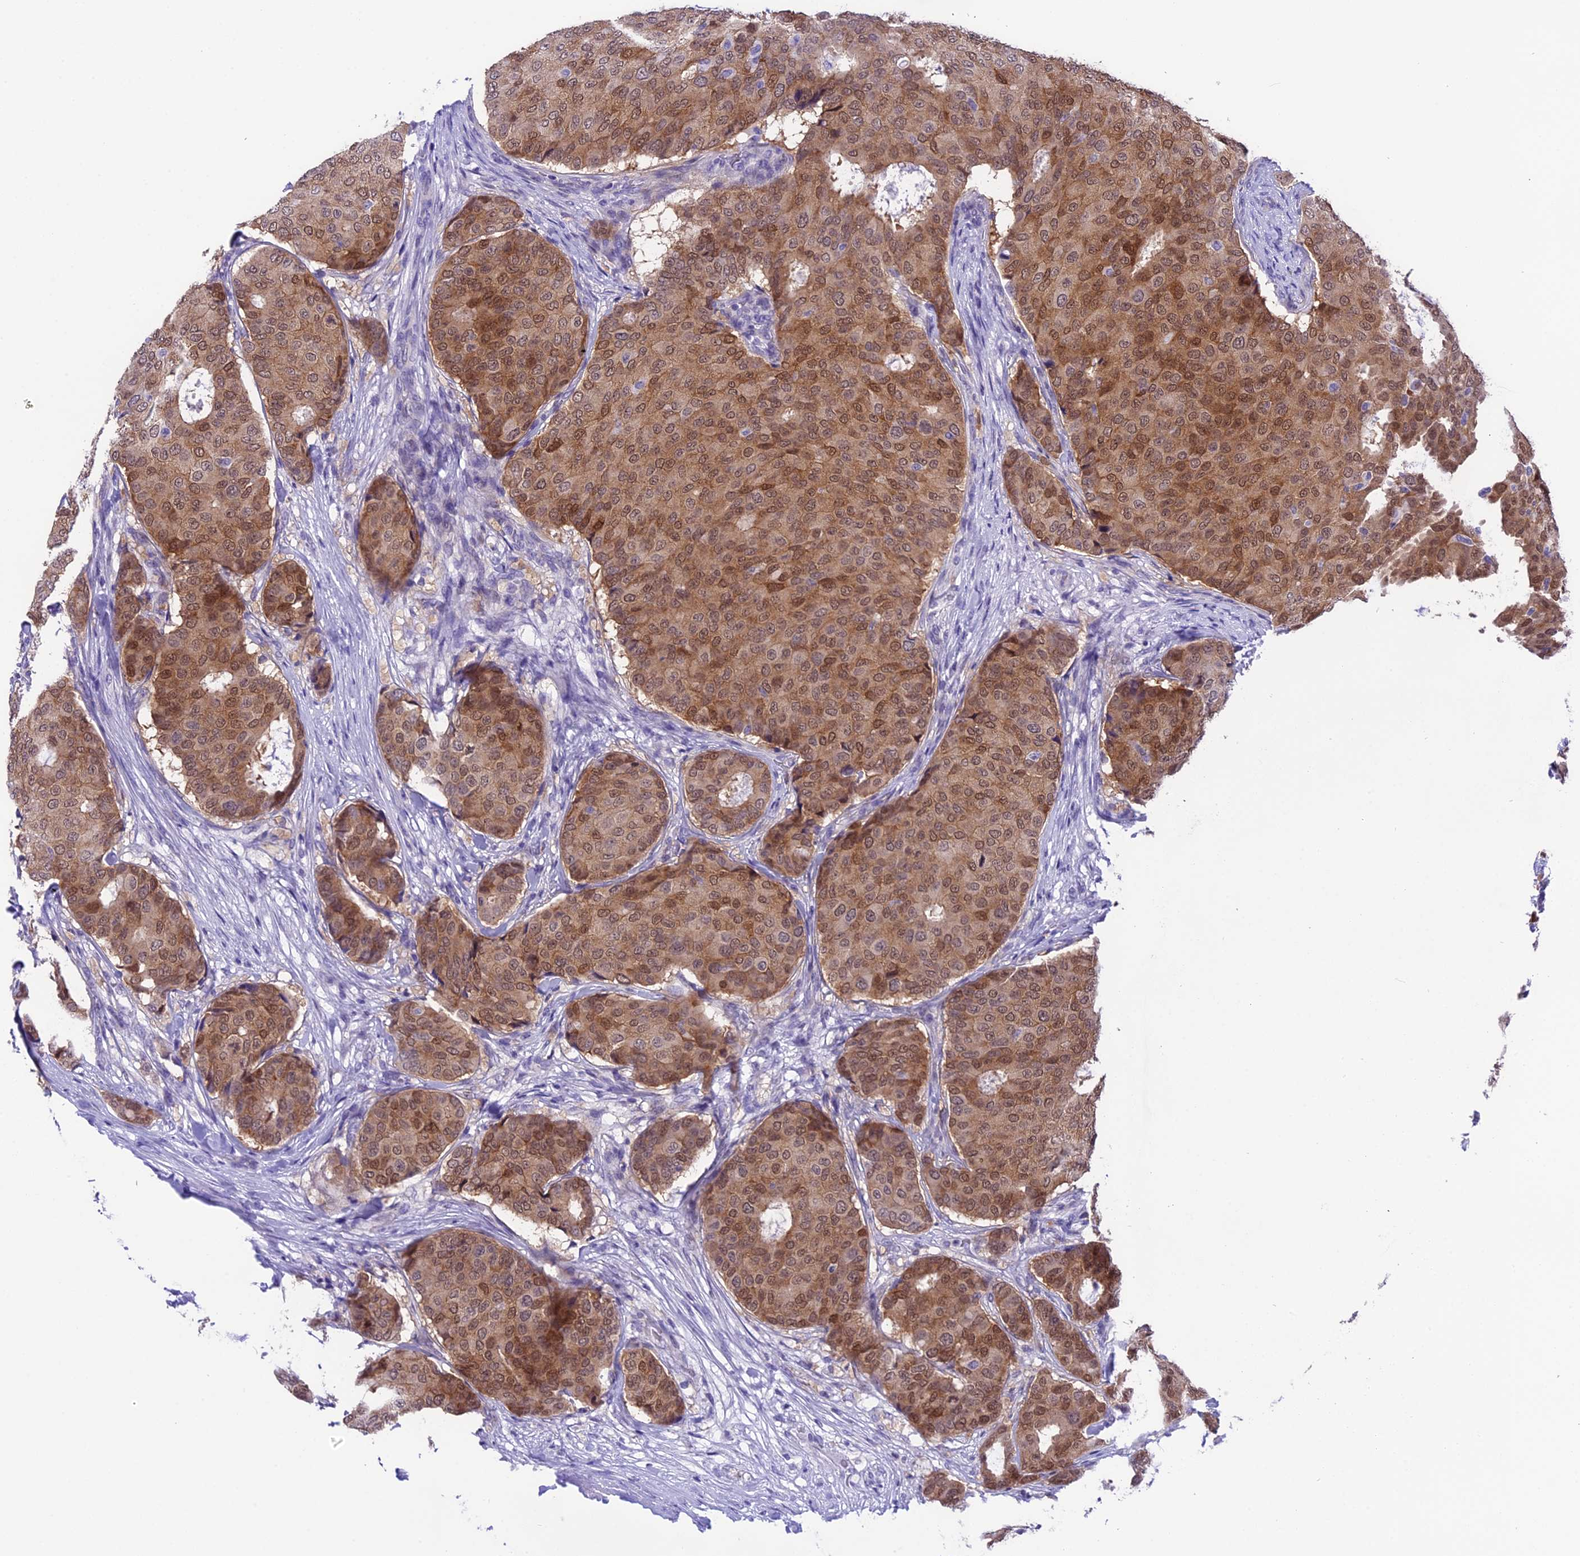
{"staining": {"intensity": "moderate", "quantity": ">75%", "location": "cytoplasmic/membranous,nuclear"}, "tissue": "breast cancer", "cell_type": "Tumor cells", "image_type": "cancer", "snomed": [{"axis": "morphology", "description": "Duct carcinoma"}, {"axis": "topography", "description": "Breast"}], "caption": "An image showing moderate cytoplasmic/membranous and nuclear positivity in approximately >75% of tumor cells in breast cancer, as visualized by brown immunohistochemical staining.", "gene": "PRR15", "patient": {"sex": "female", "age": 75}}